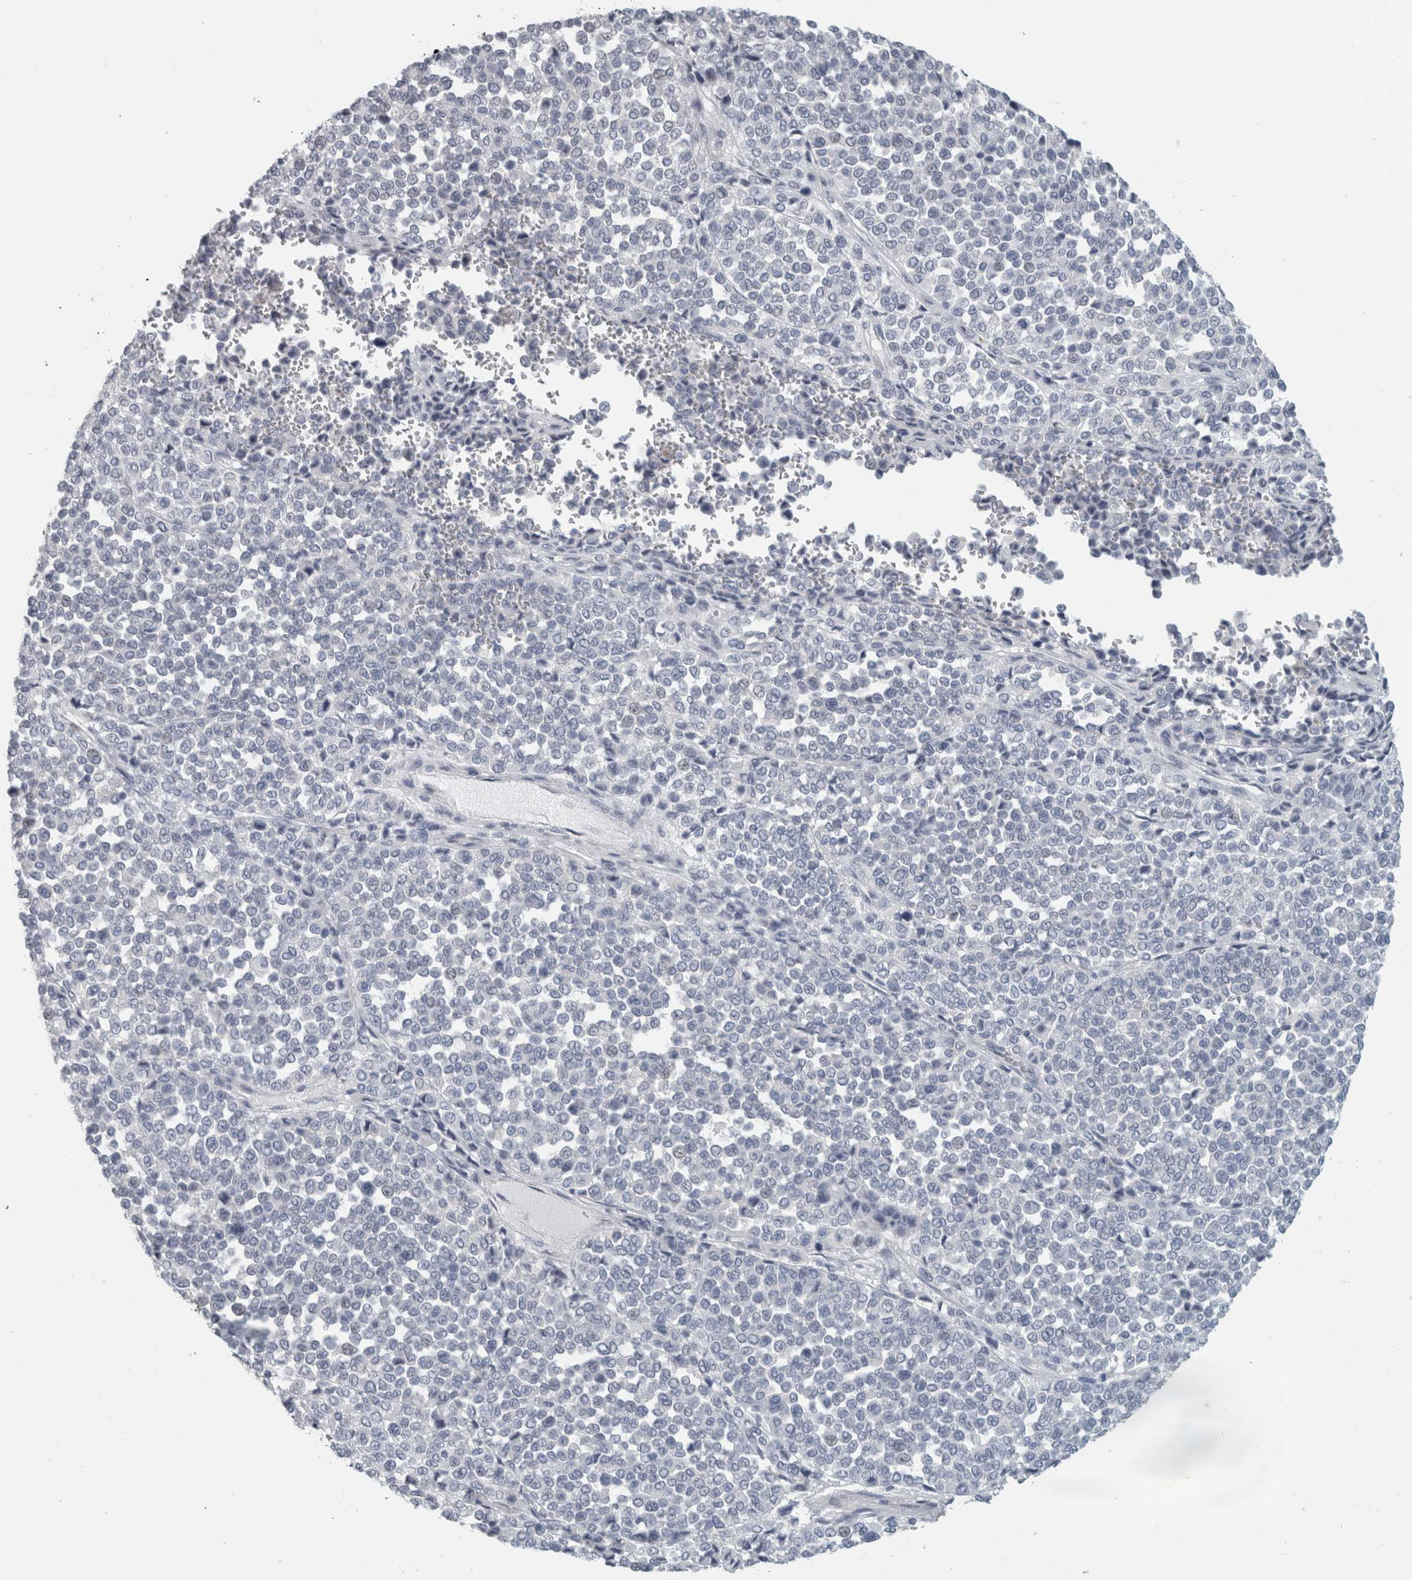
{"staining": {"intensity": "negative", "quantity": "none", "location": "none"}, "tissue": "melanoma", "cell_type": "Tumor cells", "image_type": "cancer", "snomed": [{"axis": "morphology", "description": "Malignant melanoma, Metastatic site"}, {"axis": "topography", "description": "Pancreas"}], "caption": "This is an immunohistochemistry micrograph of human melanoma. There is no expression in tumor cells.", "gene": "CPE", "patient": {"sex": "female", "age": 30}}